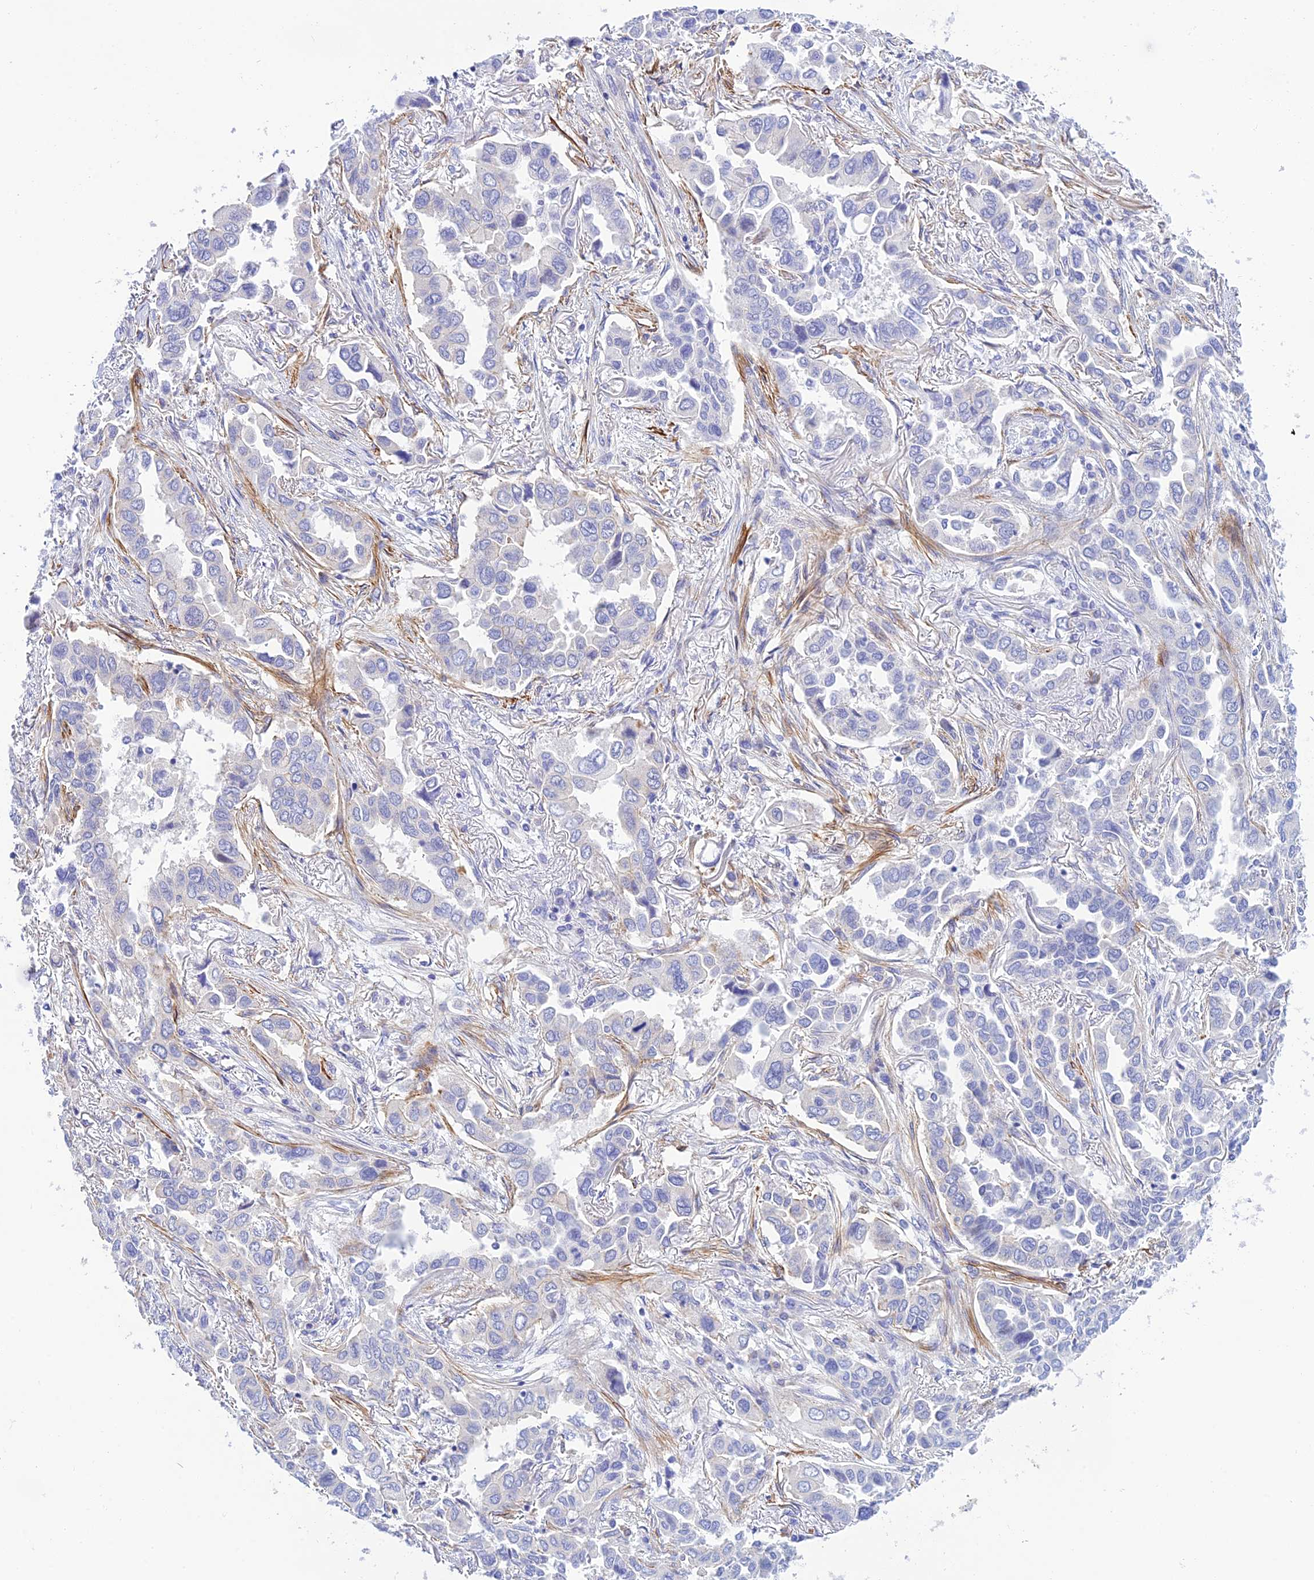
{"staining": {"intensity": "negative", "quantity": "none", "location": "none"}, "tissue": "lung cancer", "cell_type": "Tumor cells", "image_type": "cancer", "snomed": [{"axis": "morphology", "description": "Adenocarcinoma, NOS"}, {"axis": "topography", "description": "Lung"}], "caption": "The immunohistochemistry photomicrograph has no significant expression in tumor cells of lung adenocarcinoma tissue. Nuclei are stained in blue.", "gene": "ZDHHC16", "patient": {"sex": "female", "age": 76}}